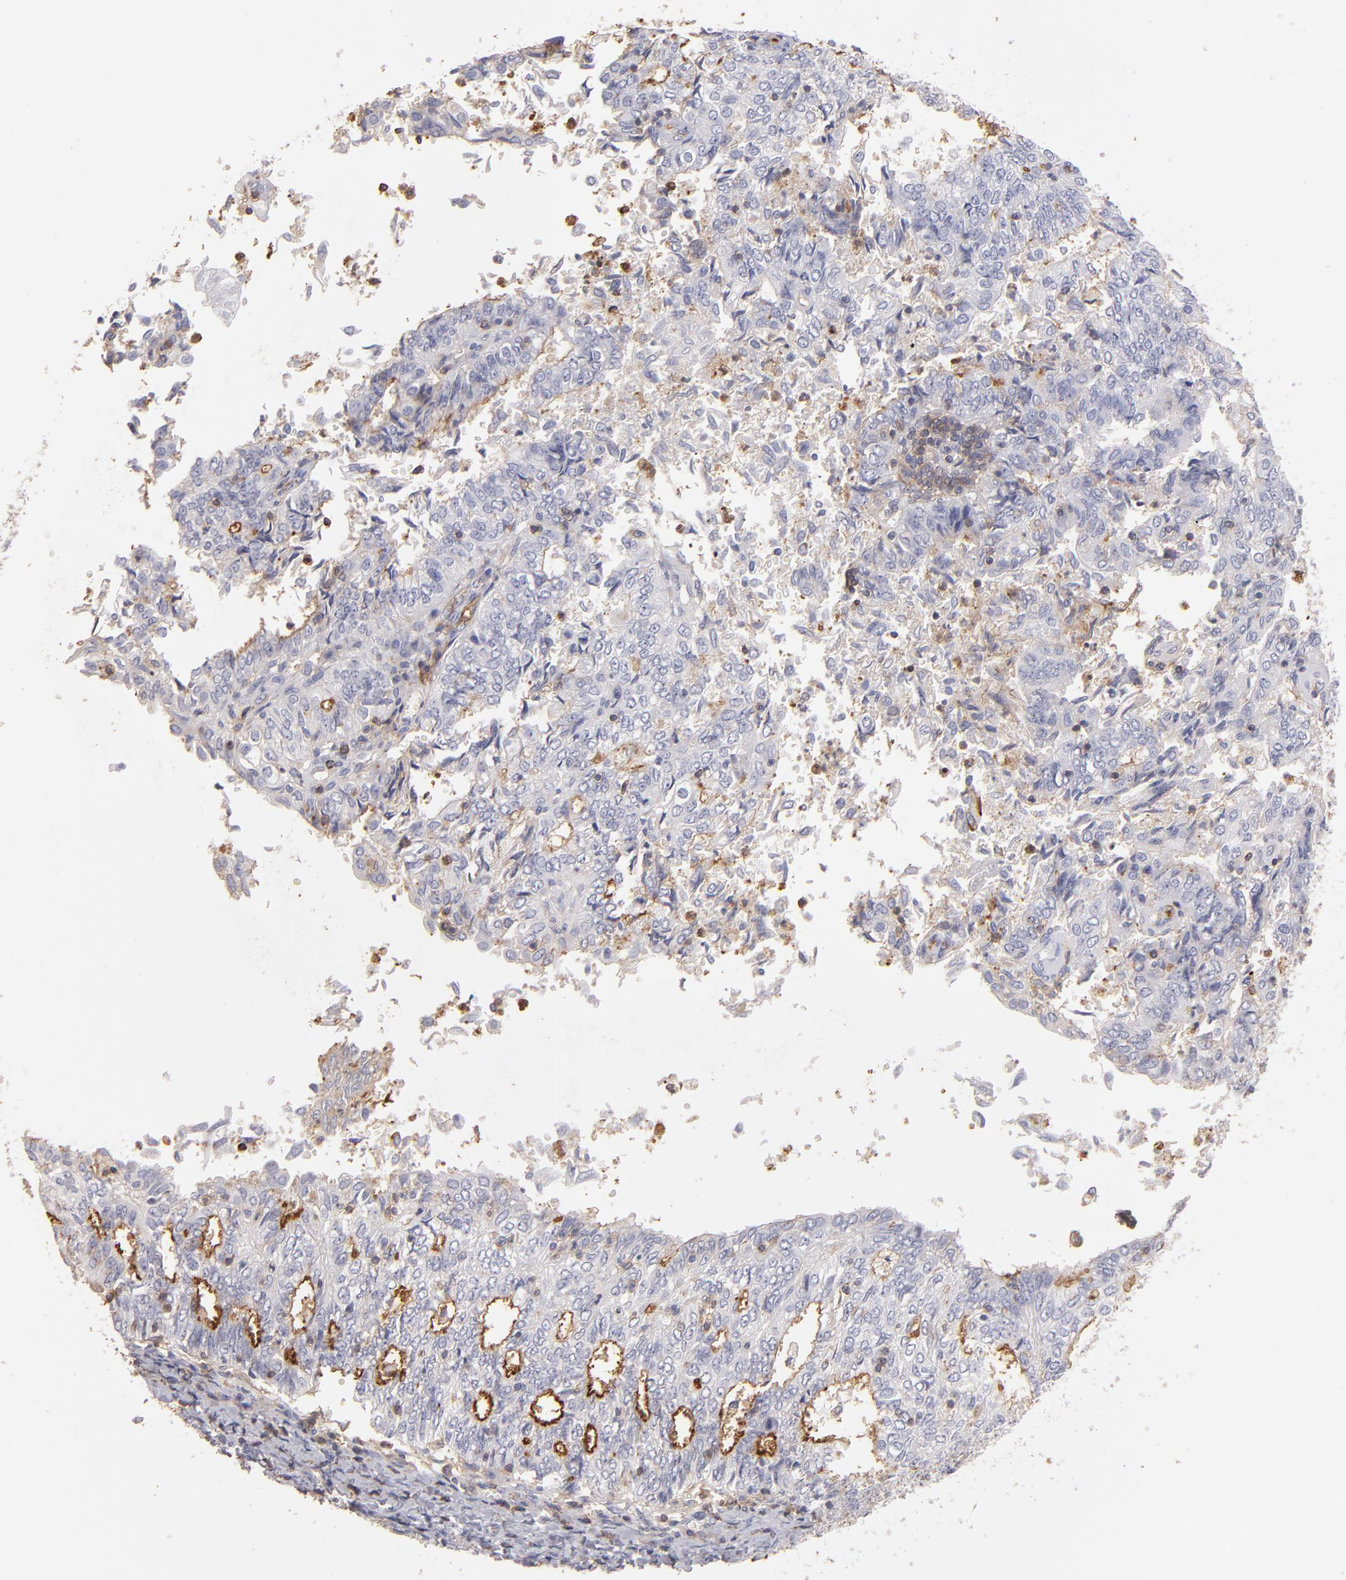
{"staining": {"intensity": "moderate", "quantity": "25%-75%", "location": "cytoplasmic/membranous"}, "tissue": "endometrial cancer", "cell_type": "Tumor cells", "image_type": "cancer", "snomed": [{"axis": "morphology", "description": "Adenocarcinoma, NOS"}, {"axis": "topography", "description": "Endometrium"}], "caption": "Immunohistochemical staining of endometrial cancer (adenocarcinoma) shows moderate cytoplasmic/membranous protein staining in about 25%-75% of tumor cells. Immunohistochemistry stains the protein of interest in brown and the nuclei are stained blue.", "gene": "ABCB1", "patient": {"sex": "female", "age": 69}}